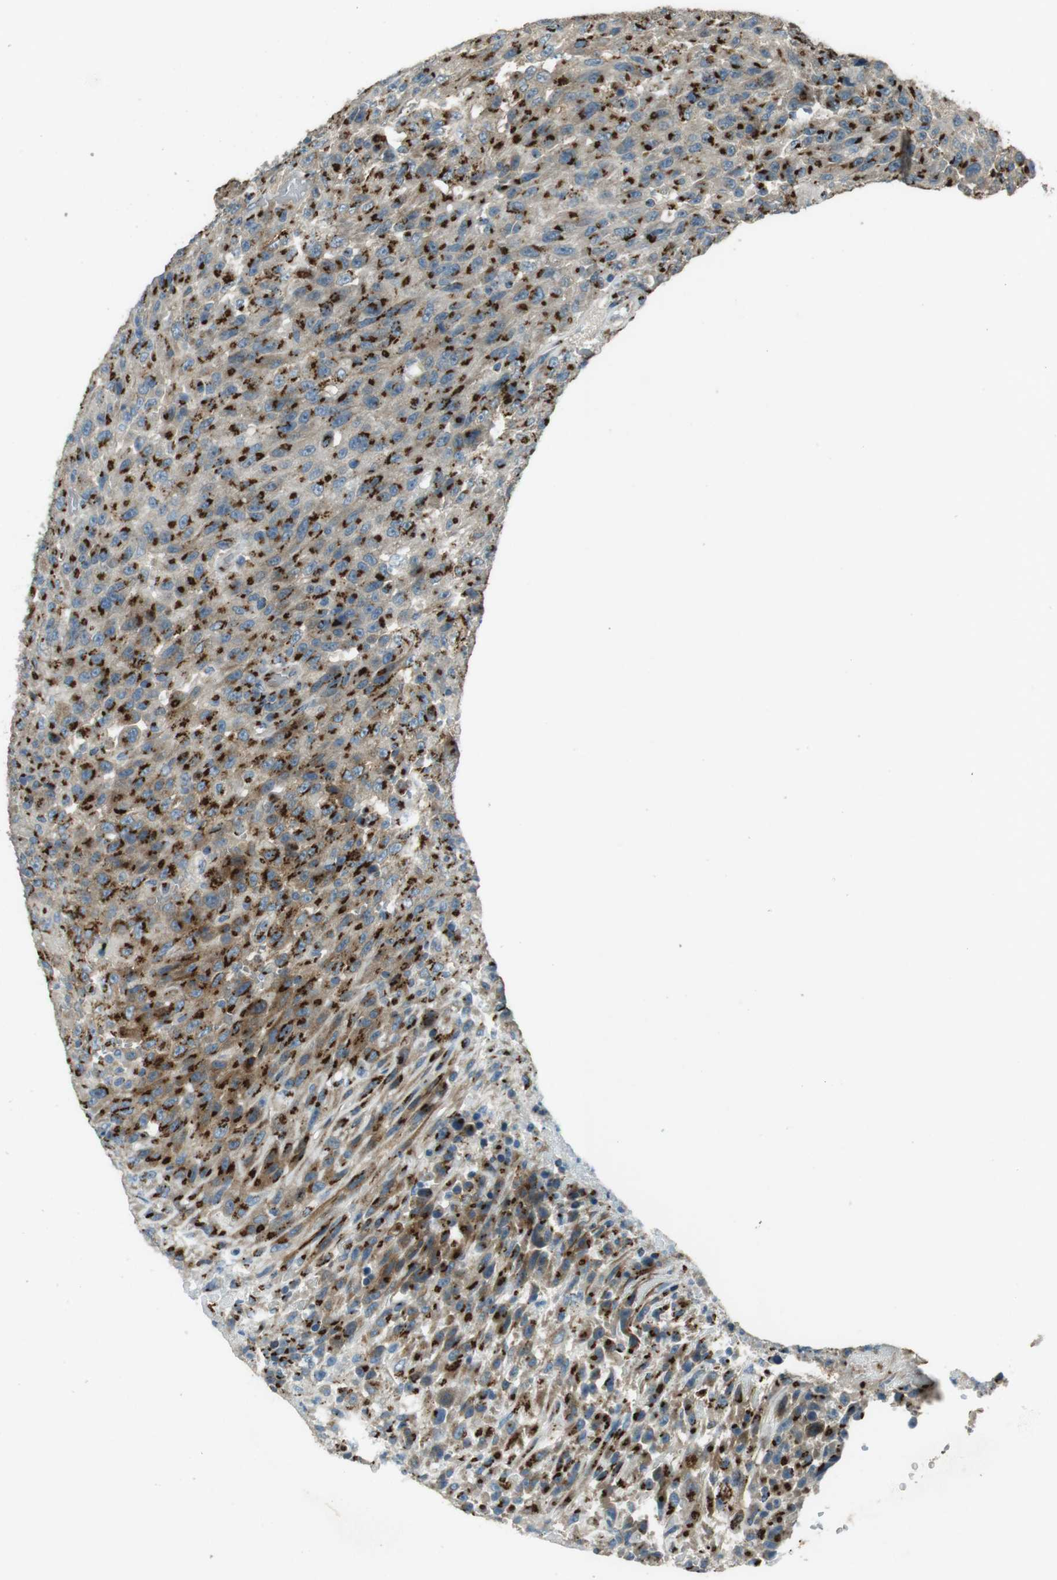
{"staining": {"intensity": "strong", "quantity": ">75%", "location": "cytoplasmic/membranous"}, "tissue": "urothelial cancer", "cell_type": "Tumor cells", "image_type": "cancer", "snomed": [{"axis": "morphology", "description": "Urothelial carcinoma, High grade"}, {"axis": "topography", "description": "Urinary bladder"}], "caption": "The image displays immunohistochemical staining of urothelial cancer. There is strong cytoplasmic/membranous staining is seen in about >75% of tumor cells.", "gene": "TMEM115", "patient": {"sex": "male", "age": 66}}